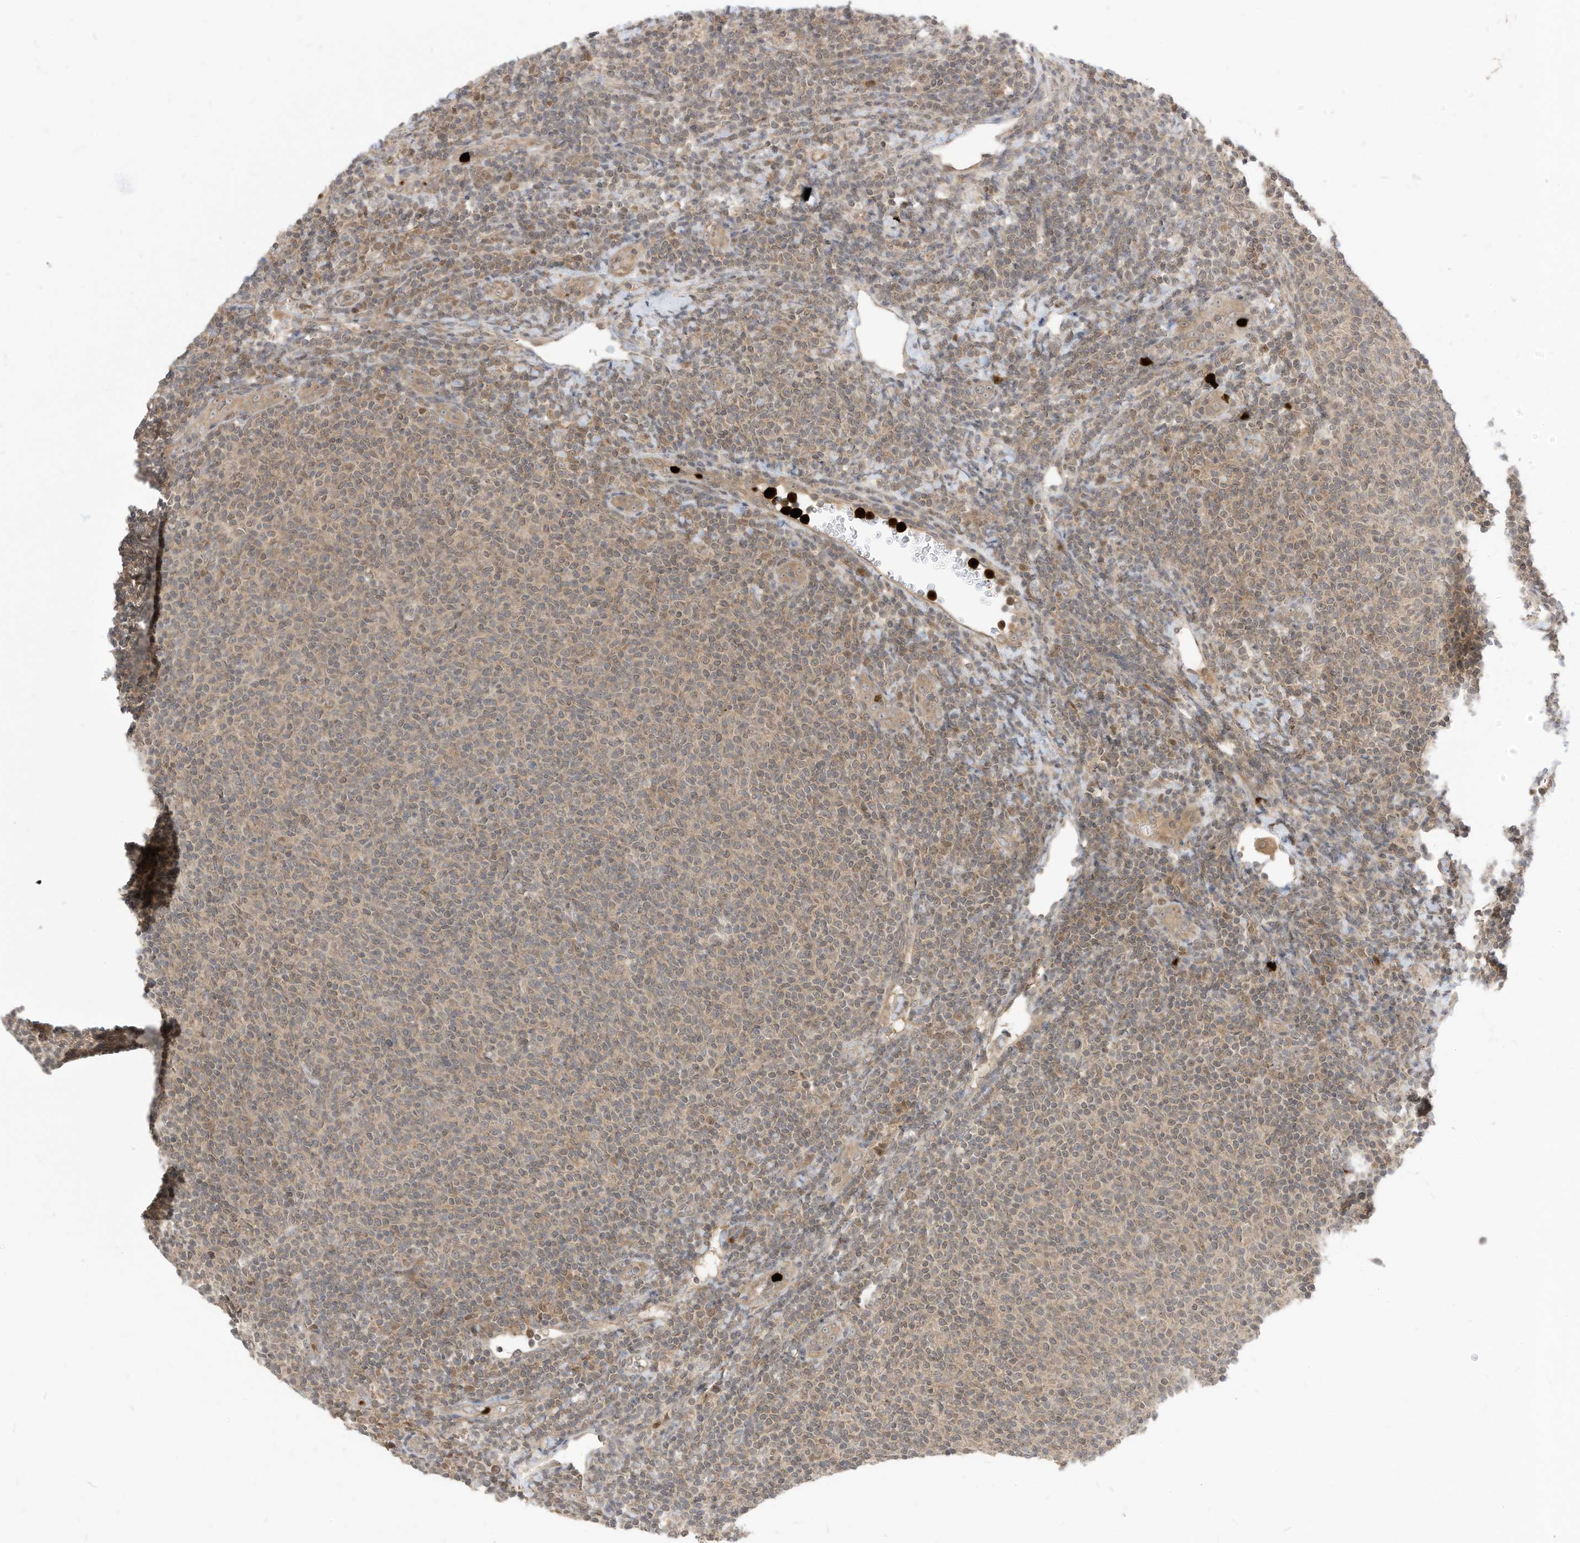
{"staining": {"intensity": "negative", "quantity": "none", "location": "none"}, "tissue": "lymphoma", "cell_type": "Tumor cells", "image_type": "cancer", "snomed": [{"axis": "morphology", "description": "Malignant lymphoma, non-Hodgkin's type, Low grade"}, {"axis": "topography", "description": "Lymph node"}], "caption": "Lymphoma was stained to show a protein in brown. There is no significant positivity in tumor cells.", "gene": "CNKSR1", "patient": {"sex": "male", "age": 66}}